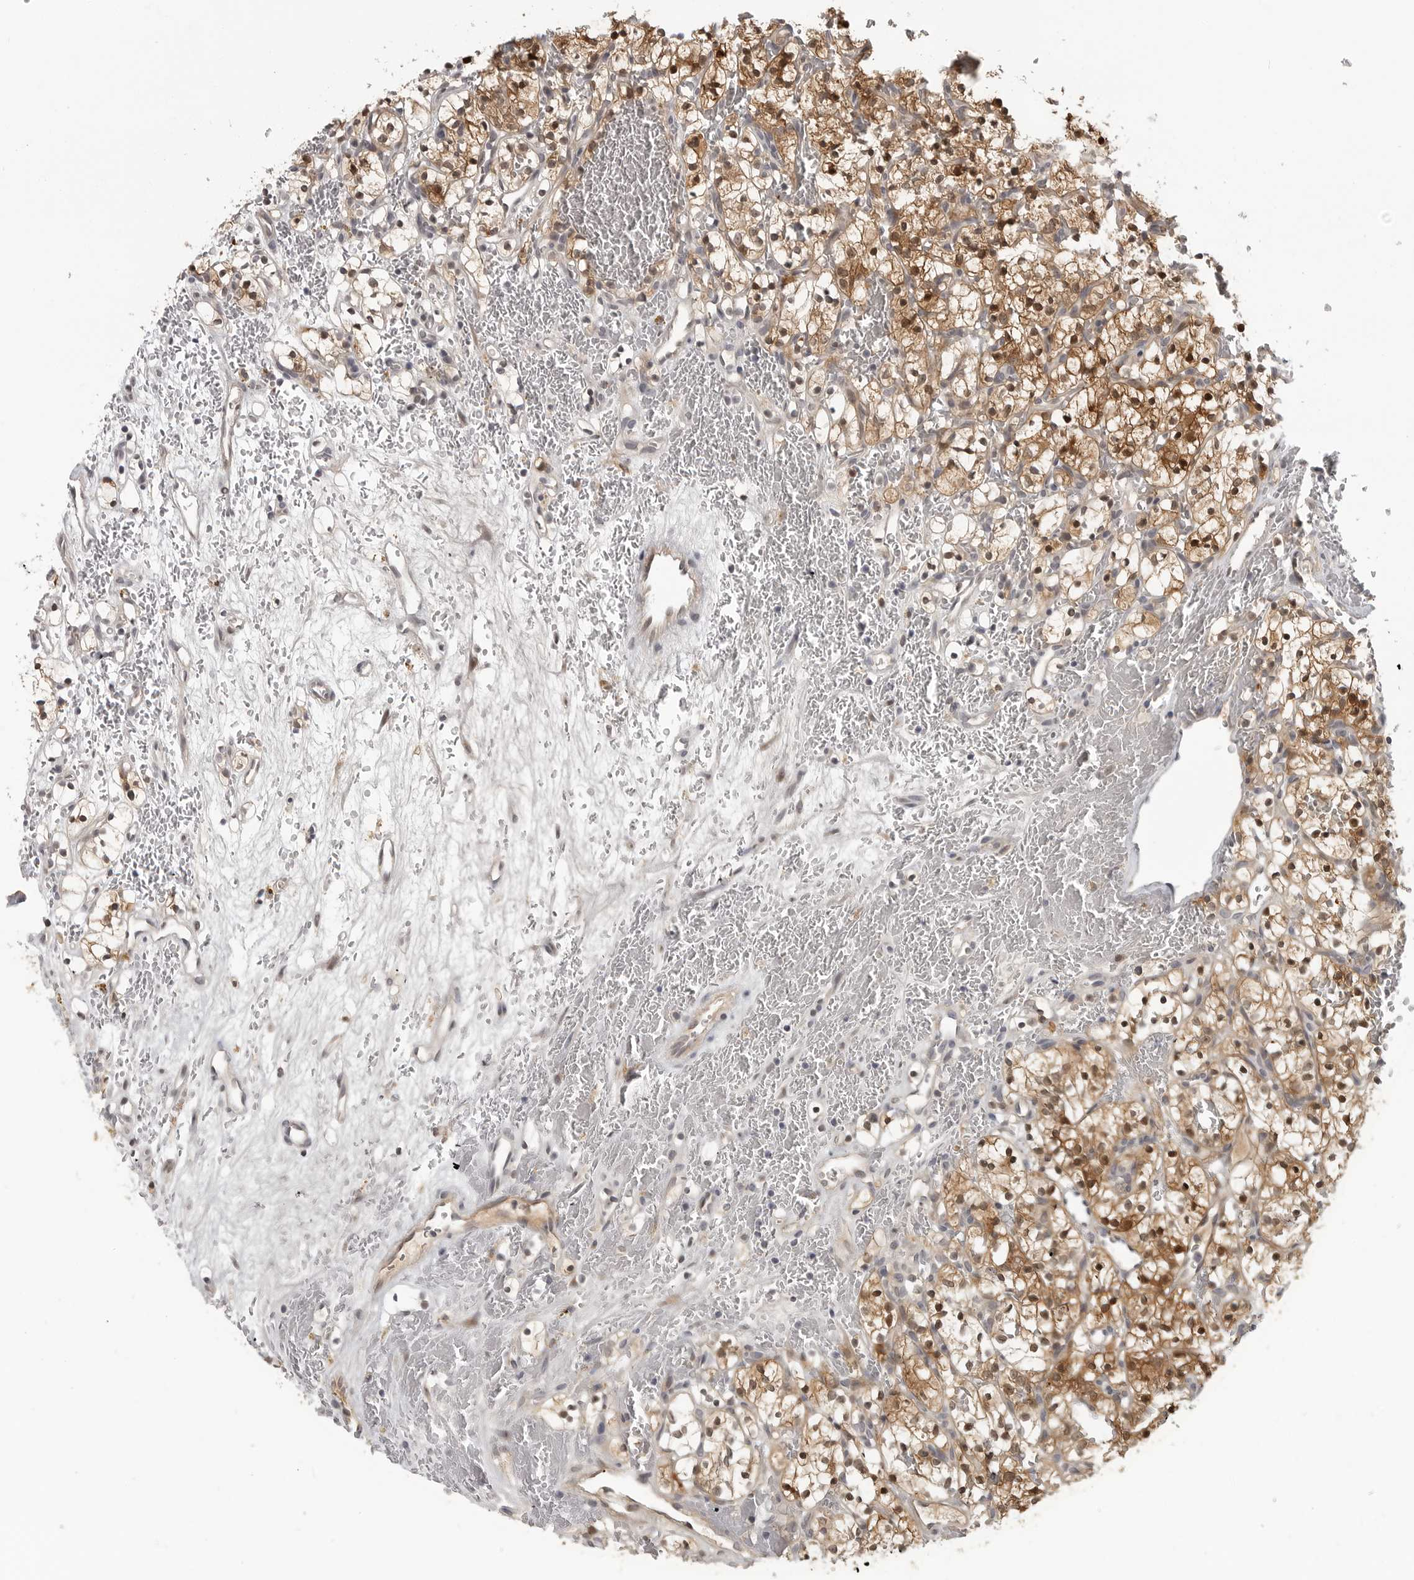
{"staining": {"intensity": "strong", "quantity": ">75%", "location": "cytoplasmic/membranous,nuclear"}, "tissue": "renal cancer", "cell_type": "Tumor cells", "image_type": "cancer", "snomed": [{"axis": "morphology", "description": "Adenocarcinoma, NOS"}, {"axis": "topography", "description": "Kidney"}], "caption": "This micrograph exhibits immunohistochemistry staining of renal cancer (adenocarcinoma), with high strong cytoplasmic/membranous and nuclear positivity in about >75% of tumor cells.", "gene": "CTIF", "patient": {"sex": "female", "age": 57}}